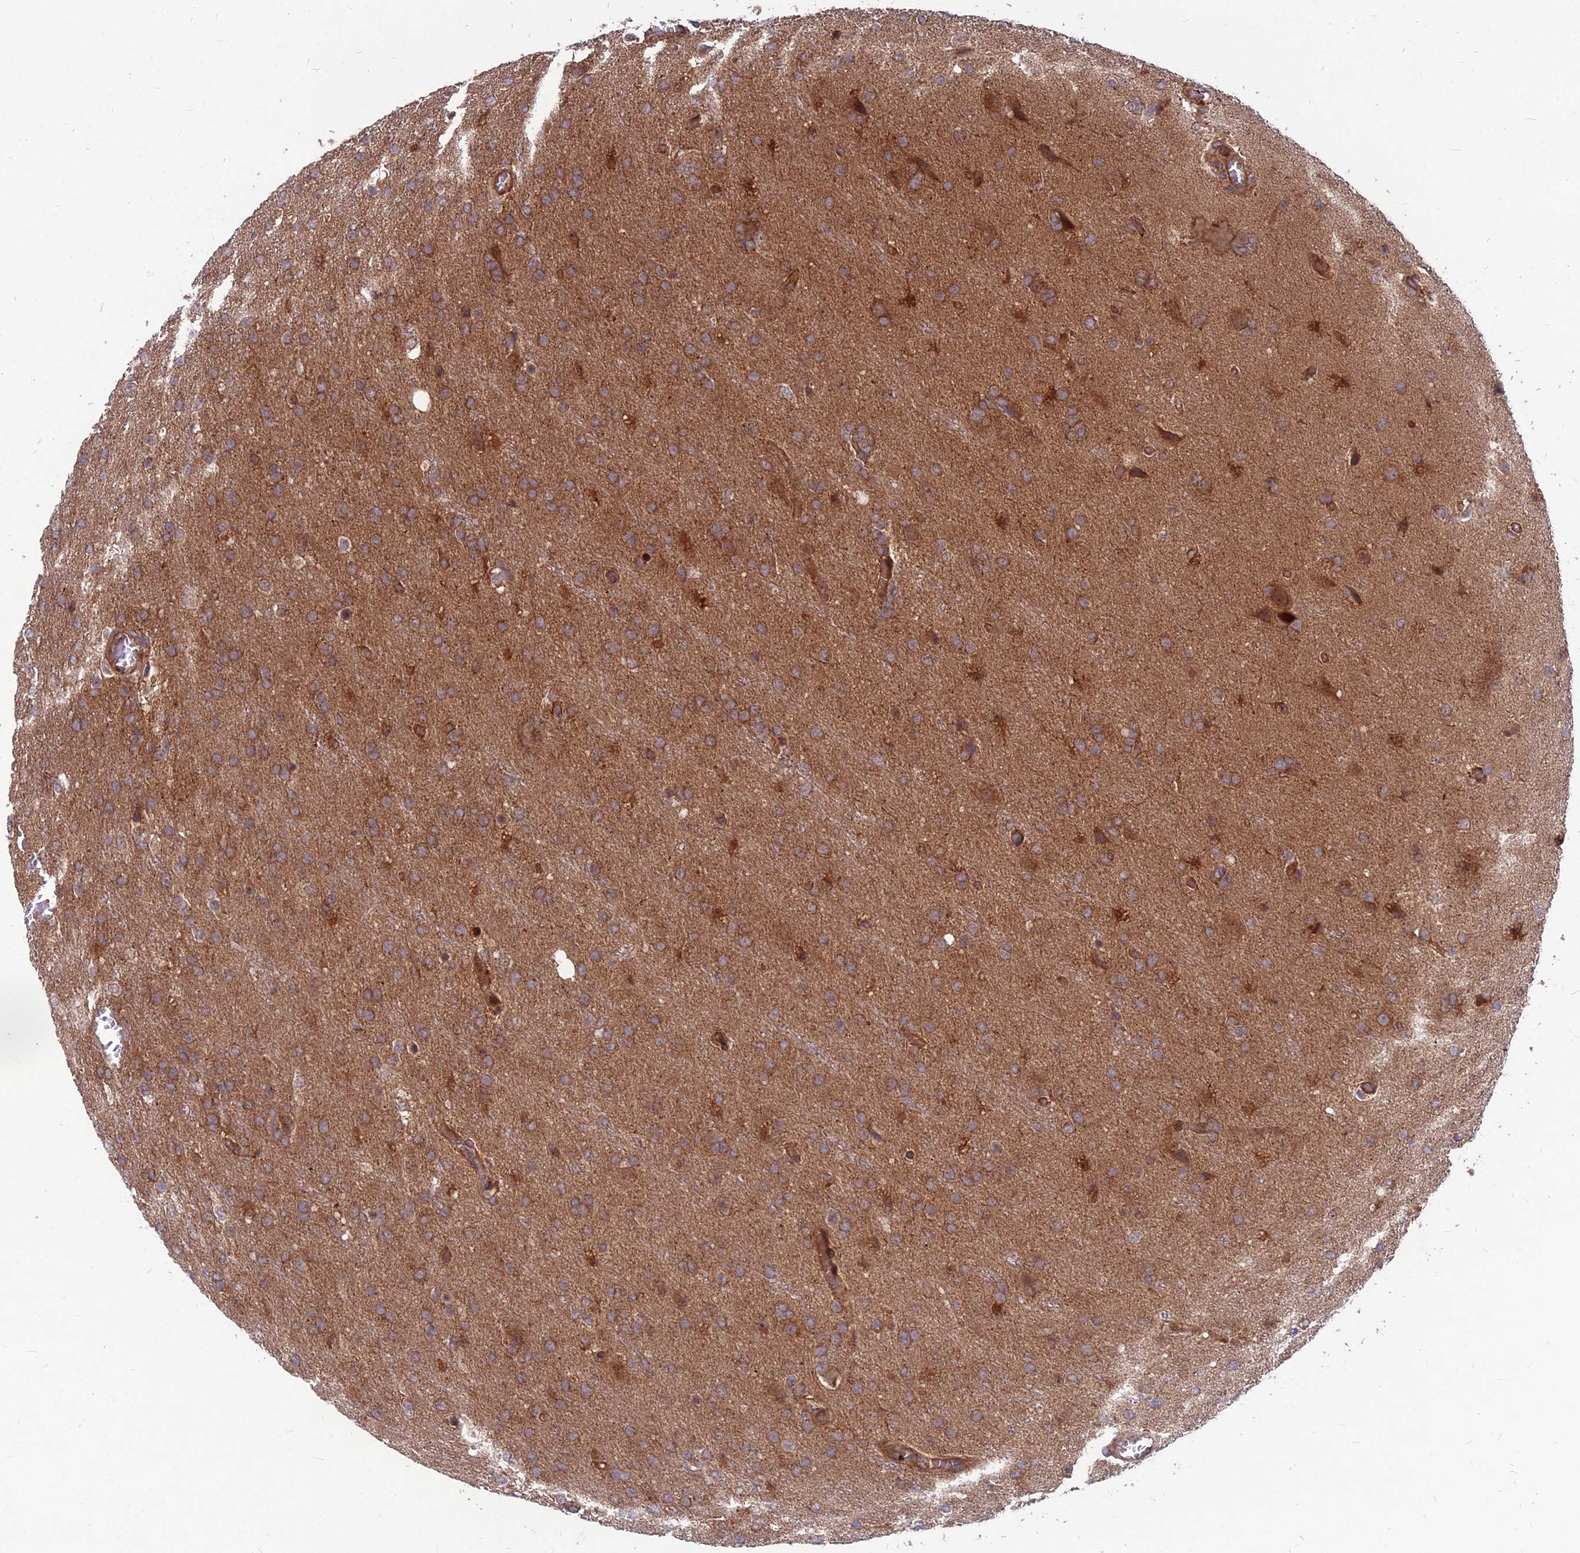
{"staining": {"intensity": "moderate", "quantity": "25%-75%", "location": "cytoplasmic/membranous"}, "tissue": "glioma", "cell_type": "Tumor cells", "image_type": "cancer", "snomed": [{"axis": "morphology", "description": "Glioma, malignant, High grade"}, {"axis": "topography", "description": "Brain"}], "caption": "Immunohistochemistry of malignant glioma (high-grade) reveals medium levels of moderate cytoplasmic/membranous expression in about 25%-75% of tumor cells.", "gene": "MFSD8", "patient": {"sex": "female", "age": 74}}